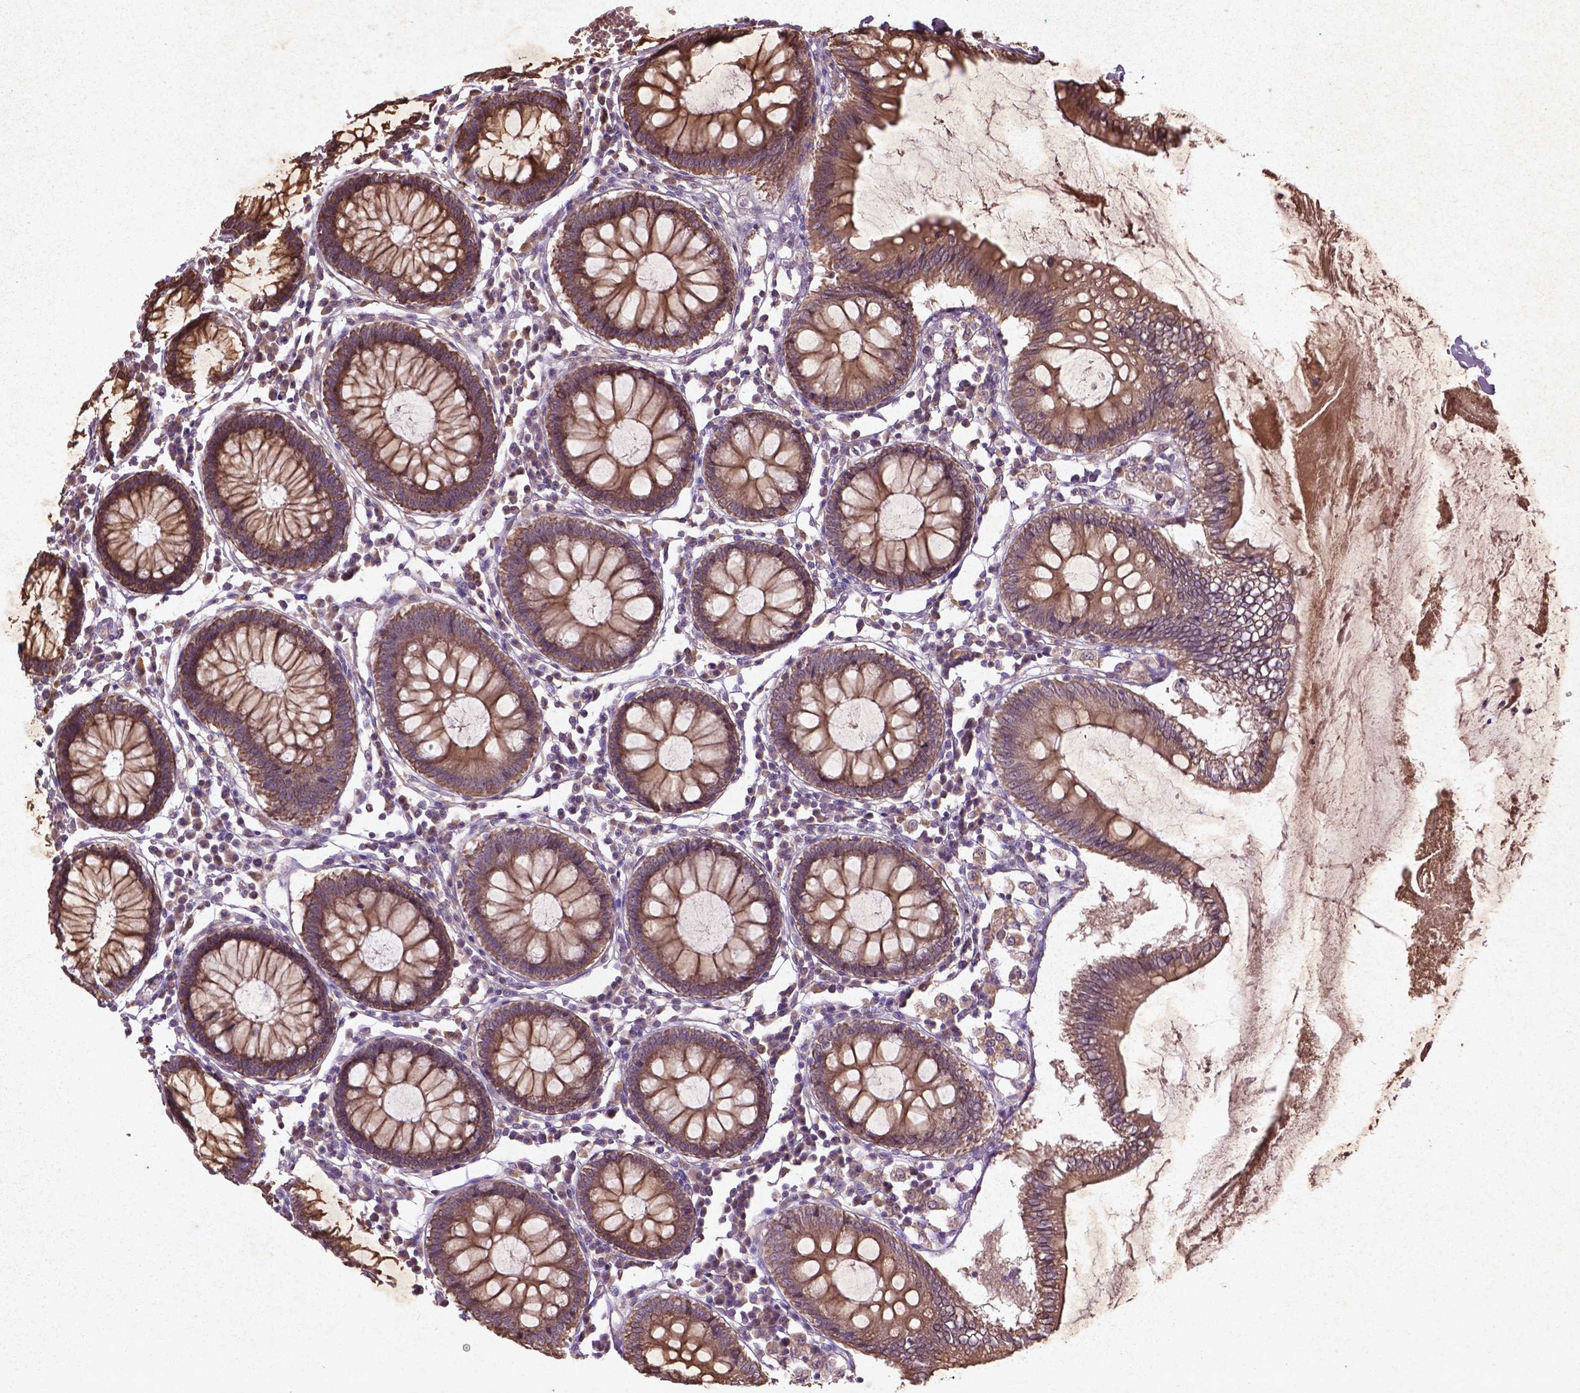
{"staining": {"intensity": "negative", "quantity": "none", "location": "none"}, "tissue": "colon", "cell_type": "Endothelial cells", "image_type": "normal", "snomed": [{"axis": "morphology", "description": "Normal tissue, NOS"}, {"axis": "morphology", "description": "Adenocarcinoma, NOS"}, {"axis": "topography", "description": "Colon"}], "caption": "Endothelial cells show no significant protein staining in unremarkable colon. Nuclei are stained in blue.", "gene": "COQ2", "patient": {"sex": "male", "age": 83}}